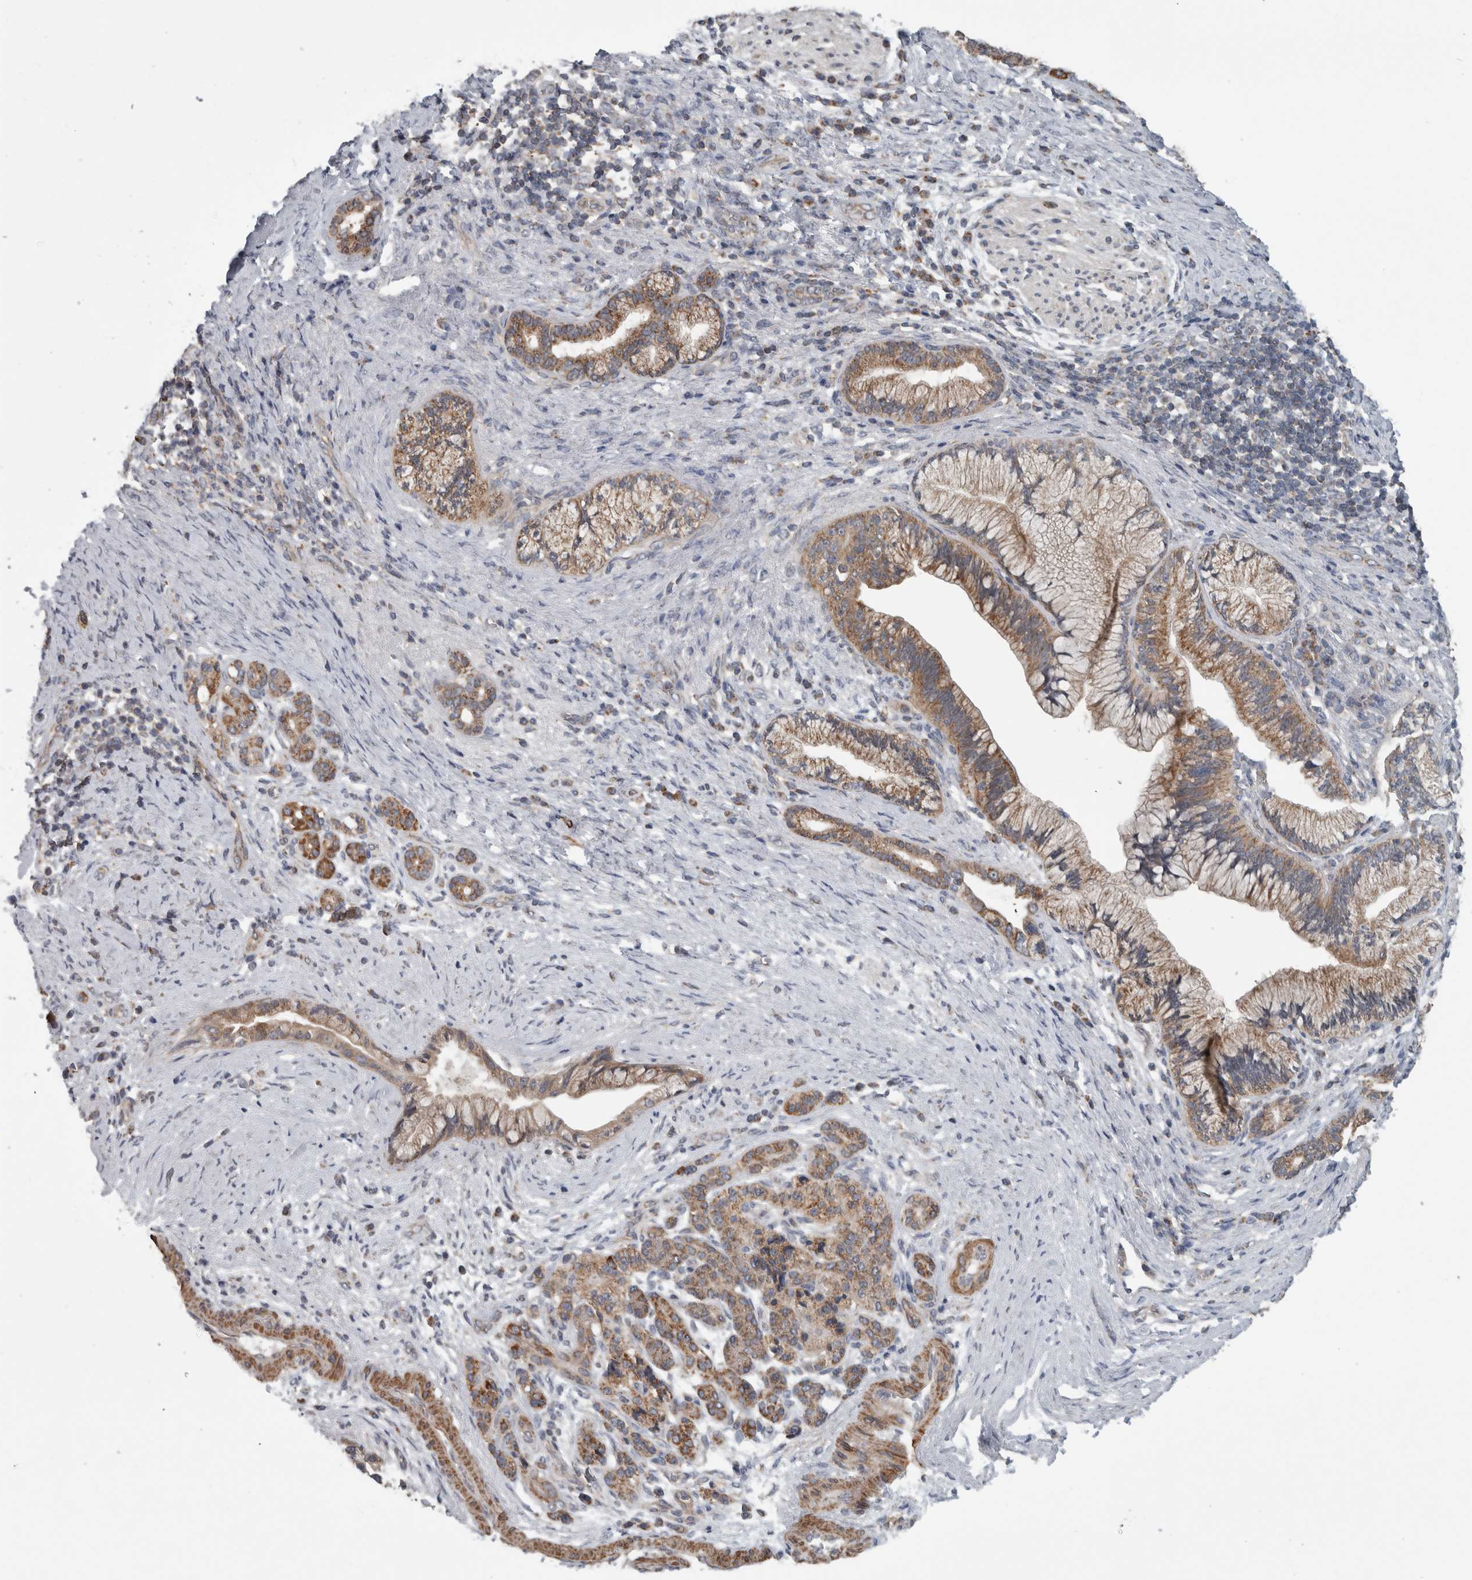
{"staining": {"intensity": "moderate", "quantity": ">75%", "location": "cytoplasmic/membranous"}, "tissue": "pancreatic cancer", "cell_type": "Tumor cells", "image_type": "cancer", "snomed": [{"axis": "morphology", "description": "Adenocarcinoma, NOS"}, {"axis": "topography", "description": "Pancreas"}], "caption": "Immunohistochemical staining of human pancreatic cancer (adenocarcinoma) demonstrates moderate cytoplasmic/membranous protein staining in approximately >75% of tumor cells.", "gene": "ARMC1", "patient": {"sex": "male", "age": 59}}